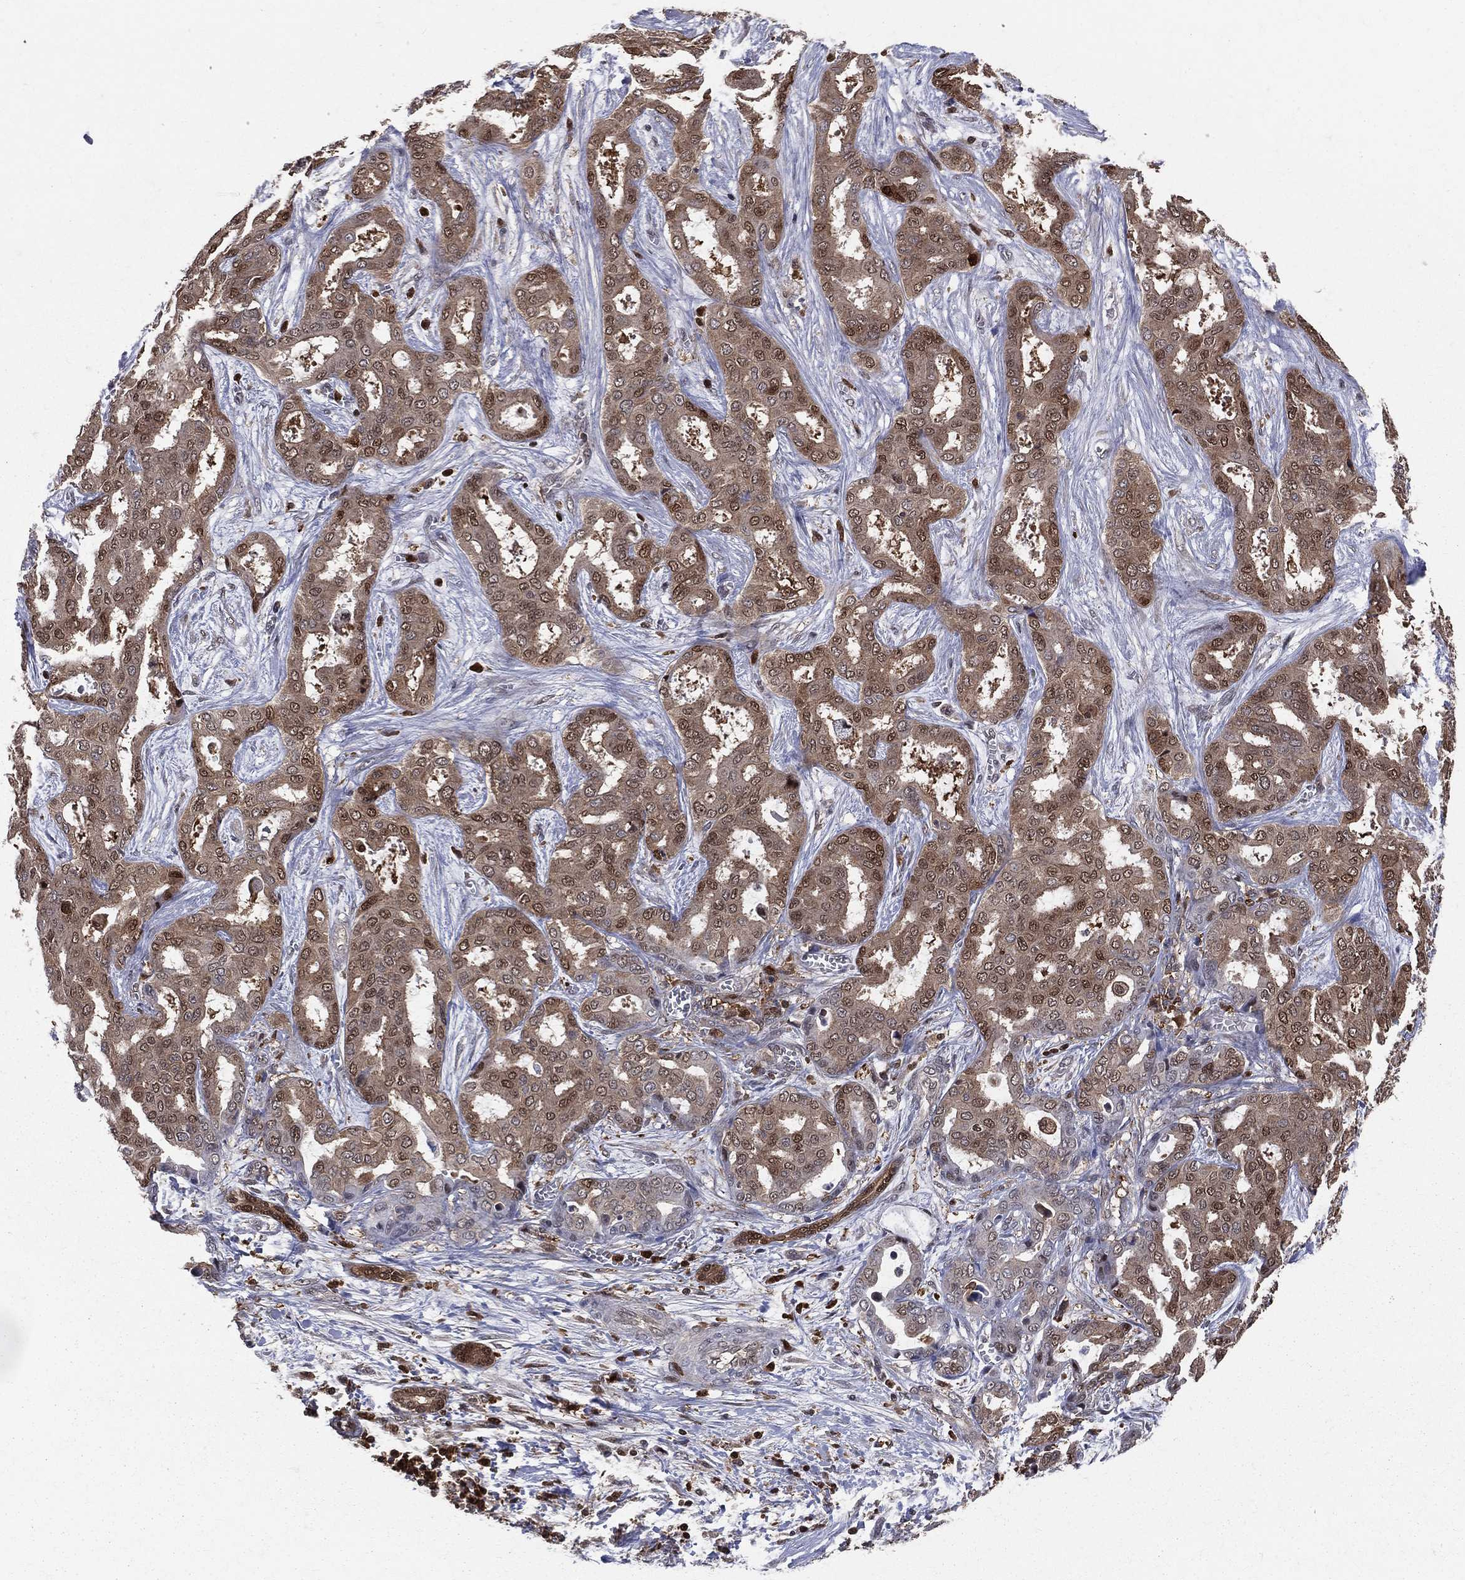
{"staining": {"intensity": "moderate", "quantity": "25%-75%", "location": "cytoplasmic/membranous,nuclear"}, "tissue": "liver cancer", "cell_type": "Tumor cells", "image_type": "cancer", "snomed": [{"axis": "morphology", "description": "Cholangiocarcinoma"}, {"axis": "topography", "description": "Liver"}], "caption": "Tumor cells display medium levels of moderate cytoplasmic/membranous and nuclear positivity in approximately 25%-75% of cells in human liver cancer.", "gene": "ENO1", "patient": {"sex": "female", "age": 64}}